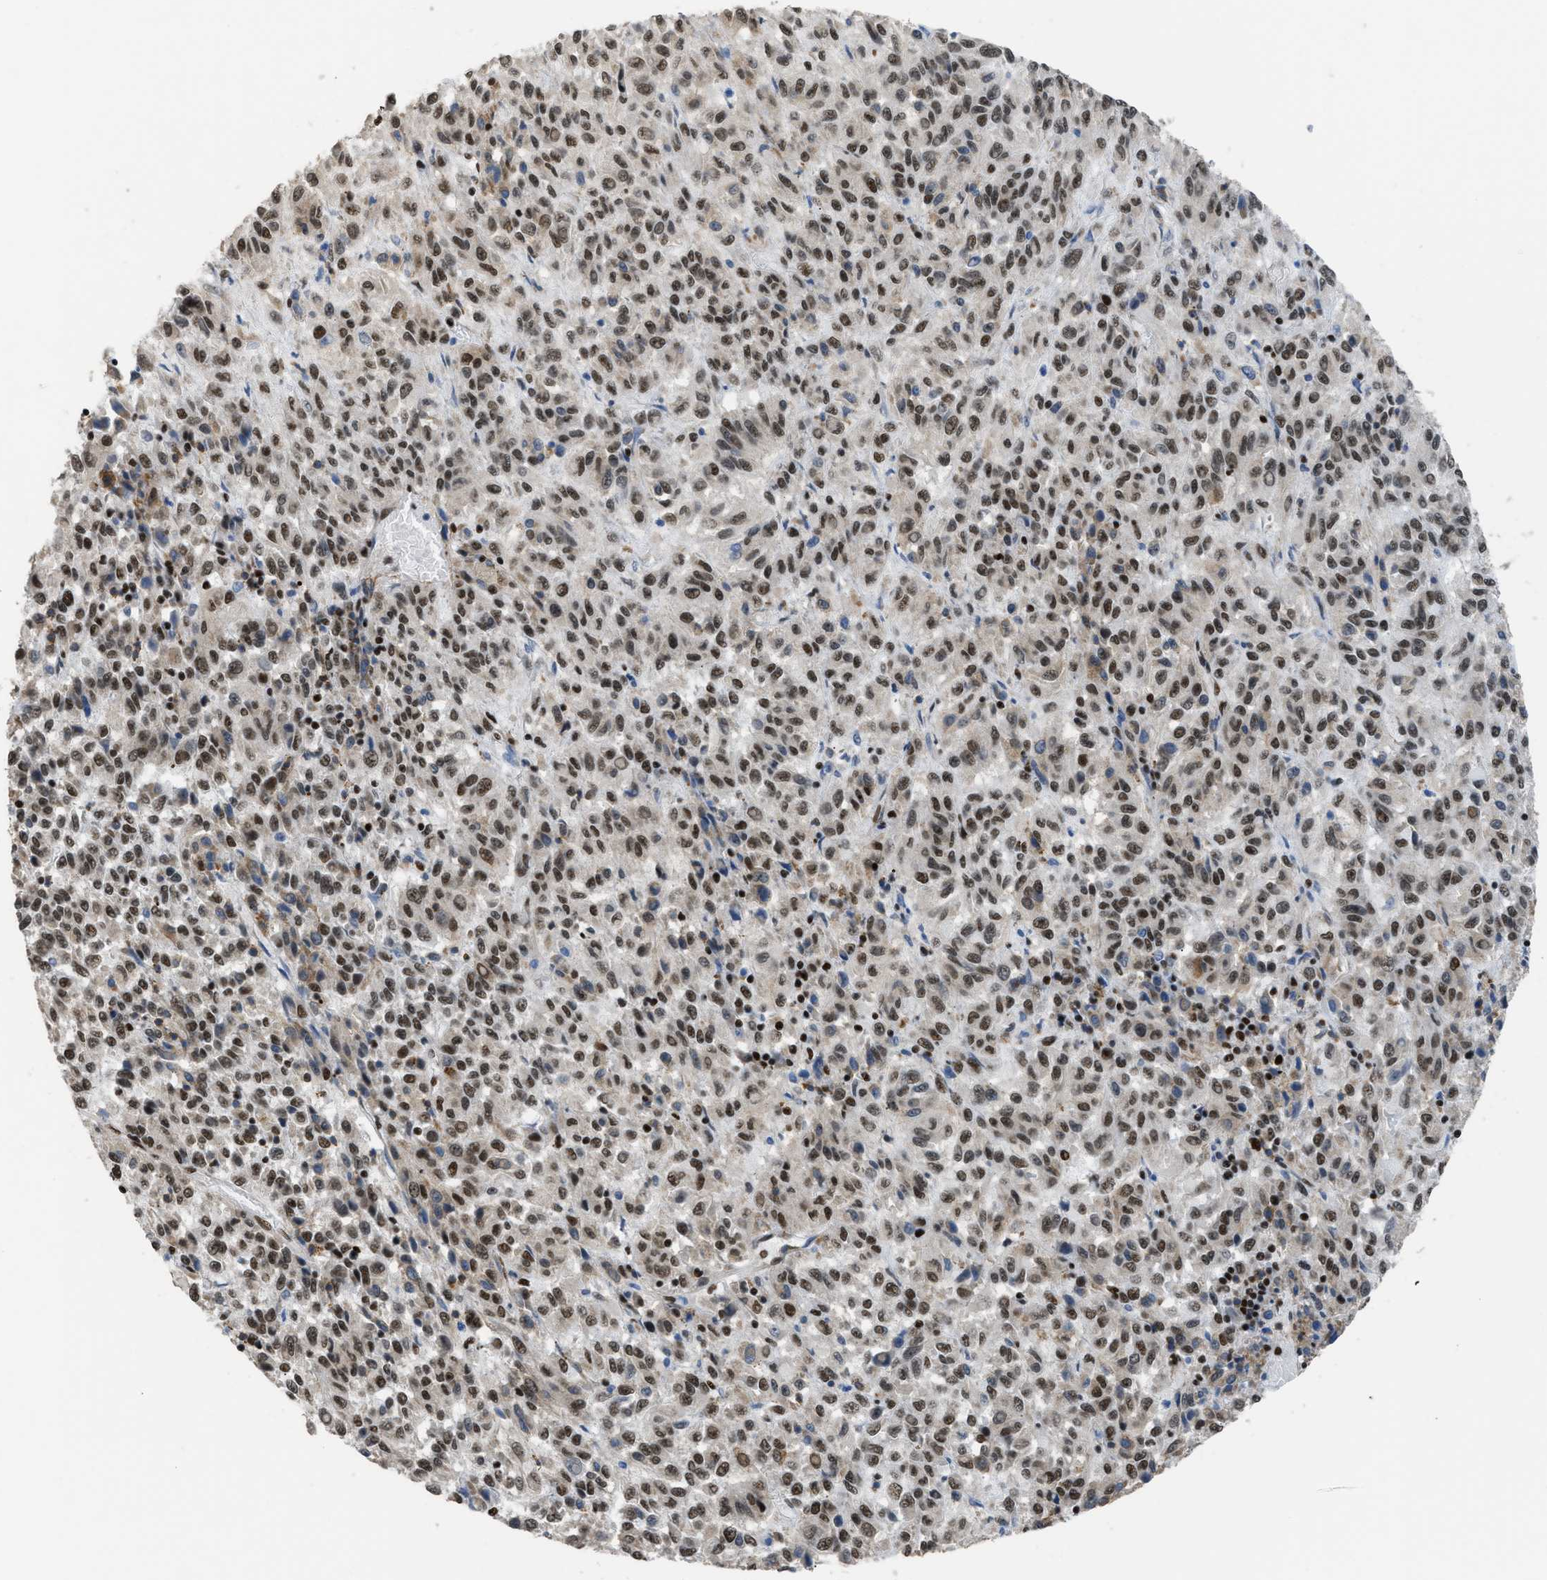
{"staining": {"intensity": "strong", "quantity": ">75%", "location": "nuclear"}, "tissue": "melanoma", "cell_type": "Tumor cells", "image_type": "cancer", "snomed": [{"axis": "morphology", "description": "Malignant melanoma, Metastatic site"}, {"axis": "topography", "description": "Lung"}], "caption": "High-power microscopy captured an immunohistochemistry photomicrograph of malignant melanoma (metastatic site), revealing strong nuclear expression in about >75% of tumor cells.", "gene": "SCAF4", "patient": {"sex": "male", "age": 64}}